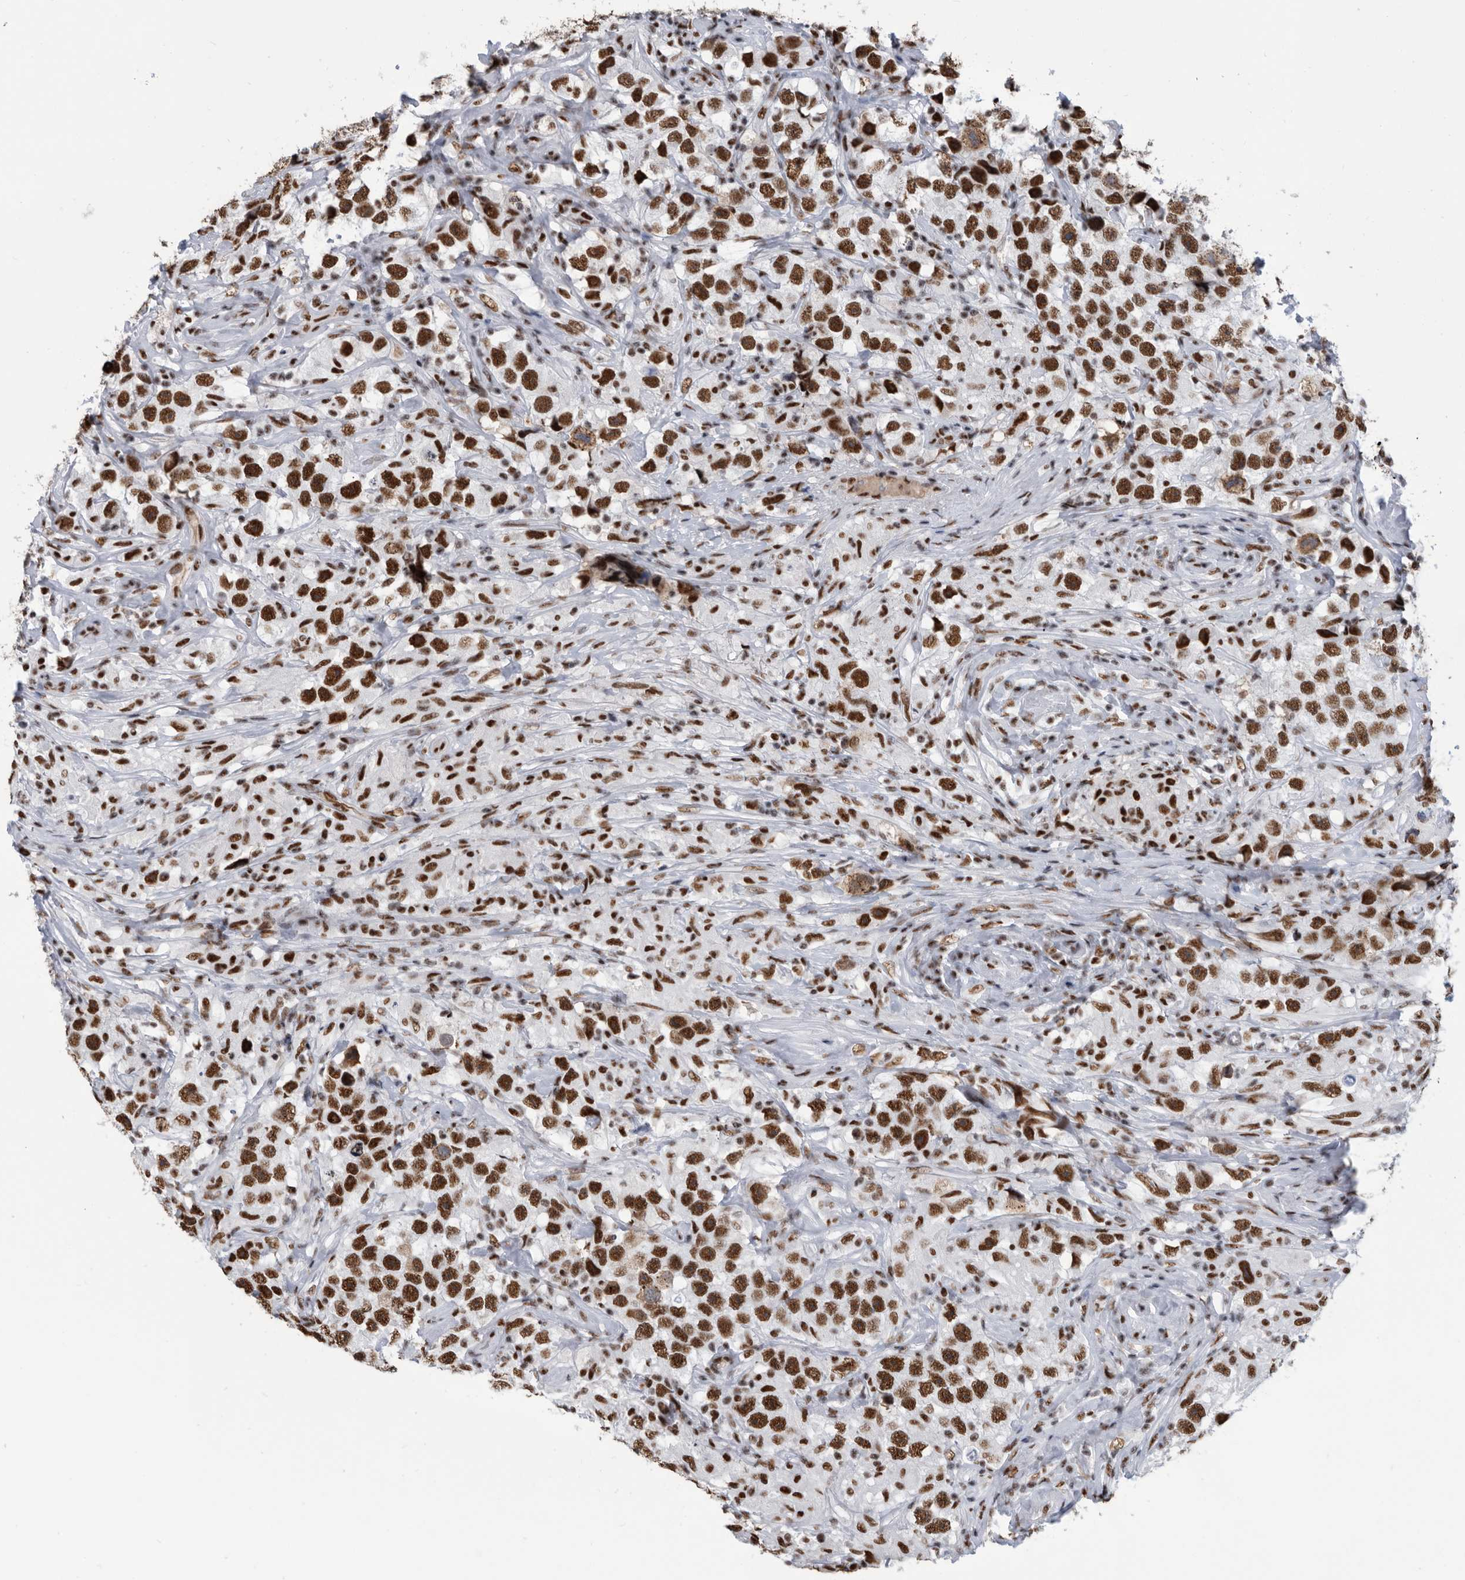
{"staining": {"intensity": "strong", "quantity": ">75%", "location": "nuclear"}, "tissue": "testis cancer", "cell_type": "Tumor cells", "image_type": "cancer", "snomed": [{"axis": "morphology", "description": "Seminoma, NOS"}, {"axis": "topography", "description": "Testis"}], "caption": "A brown stain shows strong nuclear staining of a protein in human testis cancer tumor cells.", "gene": "SF3A1", "patient": {"sex": "male", "age": 49}}